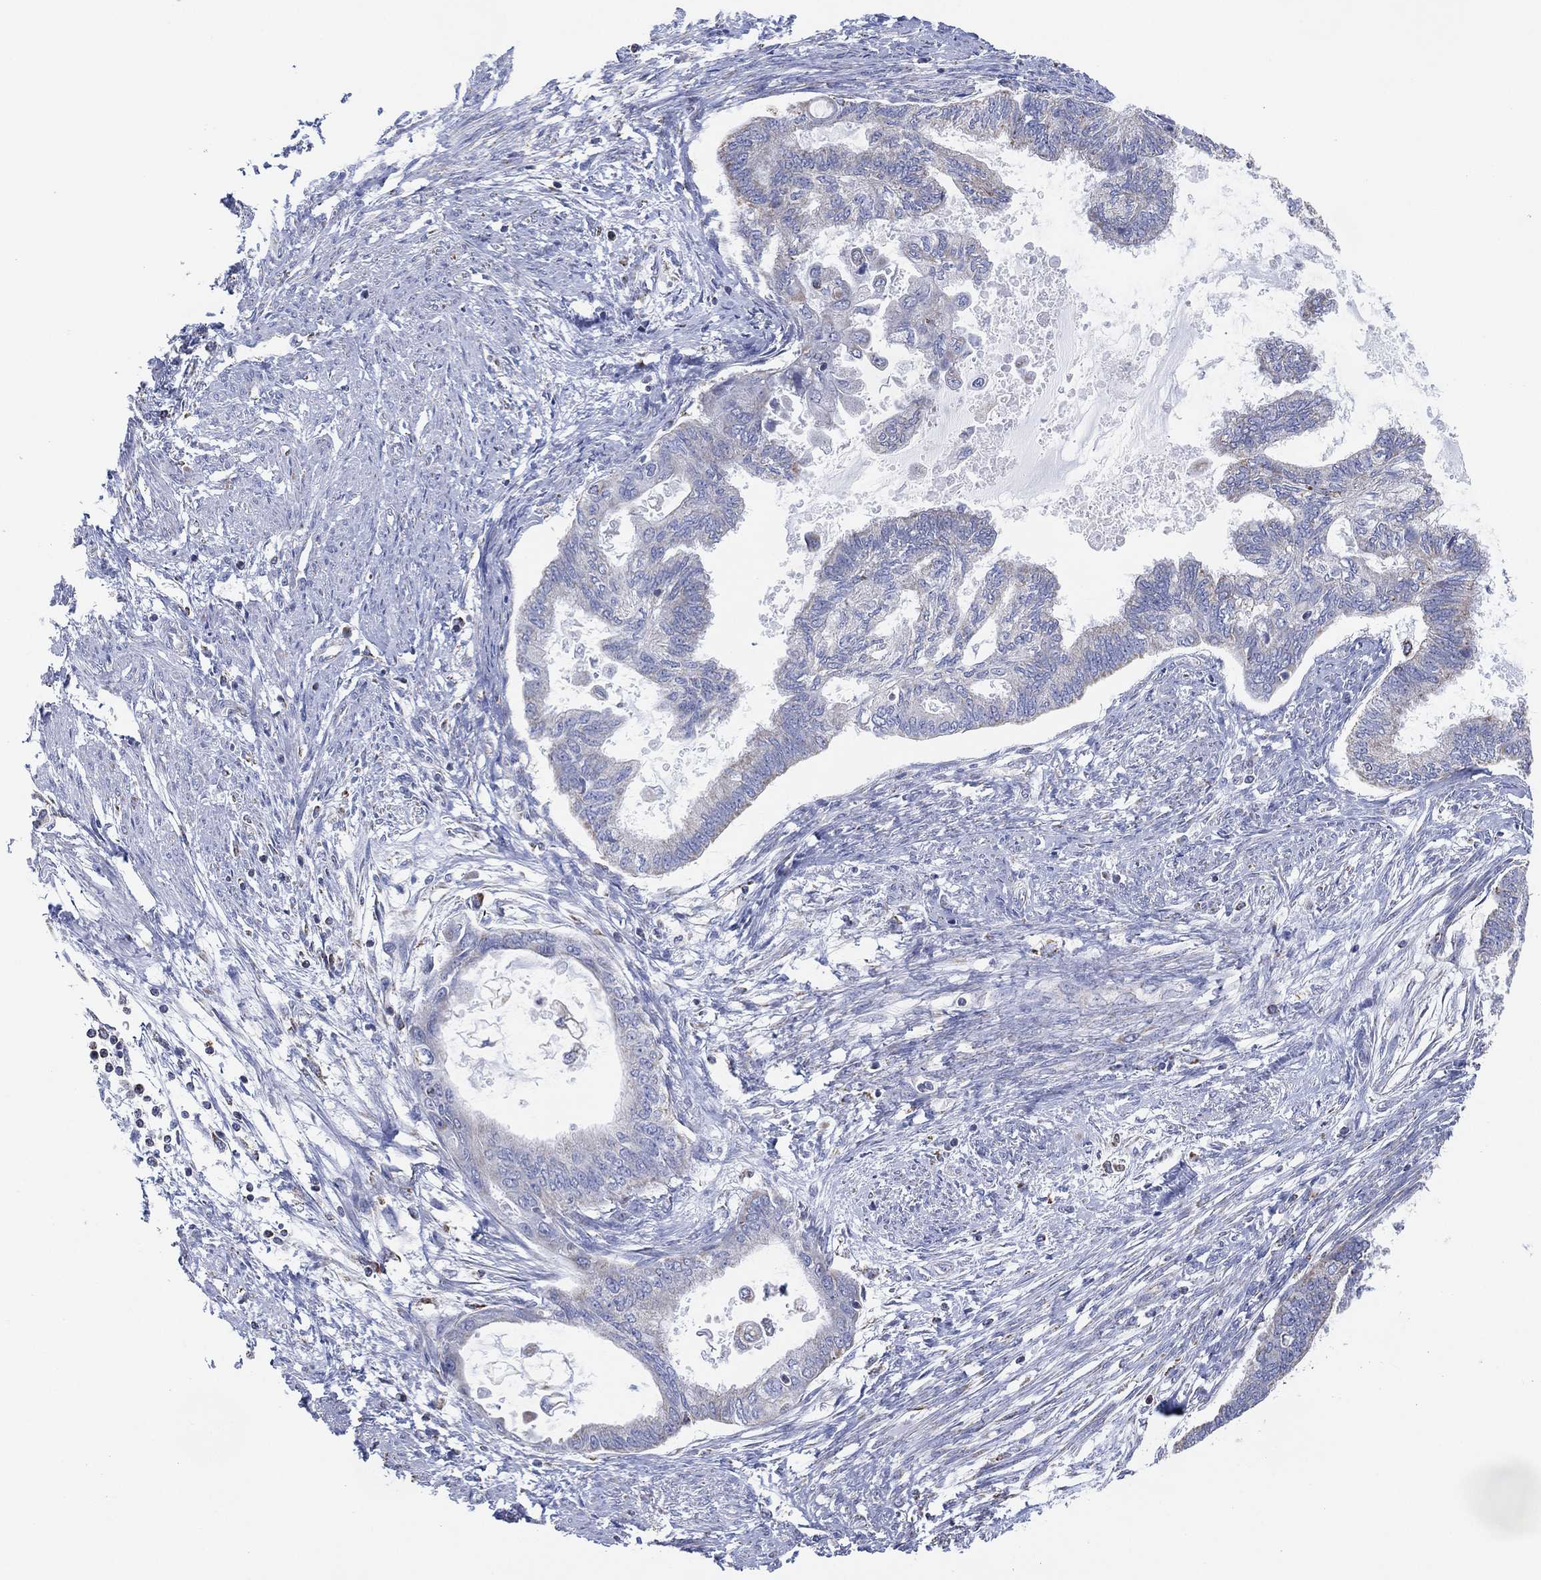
{"staining": {"intensity": "negative", "quantity": "none", "location": "none"}, "tissue": "endometrial cancer", "cell_type": "Tumor cells", "image_type": "cancer", "snomed": [{"axis": "morphology", "description": "Adenocarcinoma, NOS"}, {"axis": "topography", "description": "Endometrium"}], "caption": "Tumor cells are negative for protein expression in human endometrial adenocarcinoma.", "gene": "CFTR", "patient": {"sex": "female", "age": 86}}